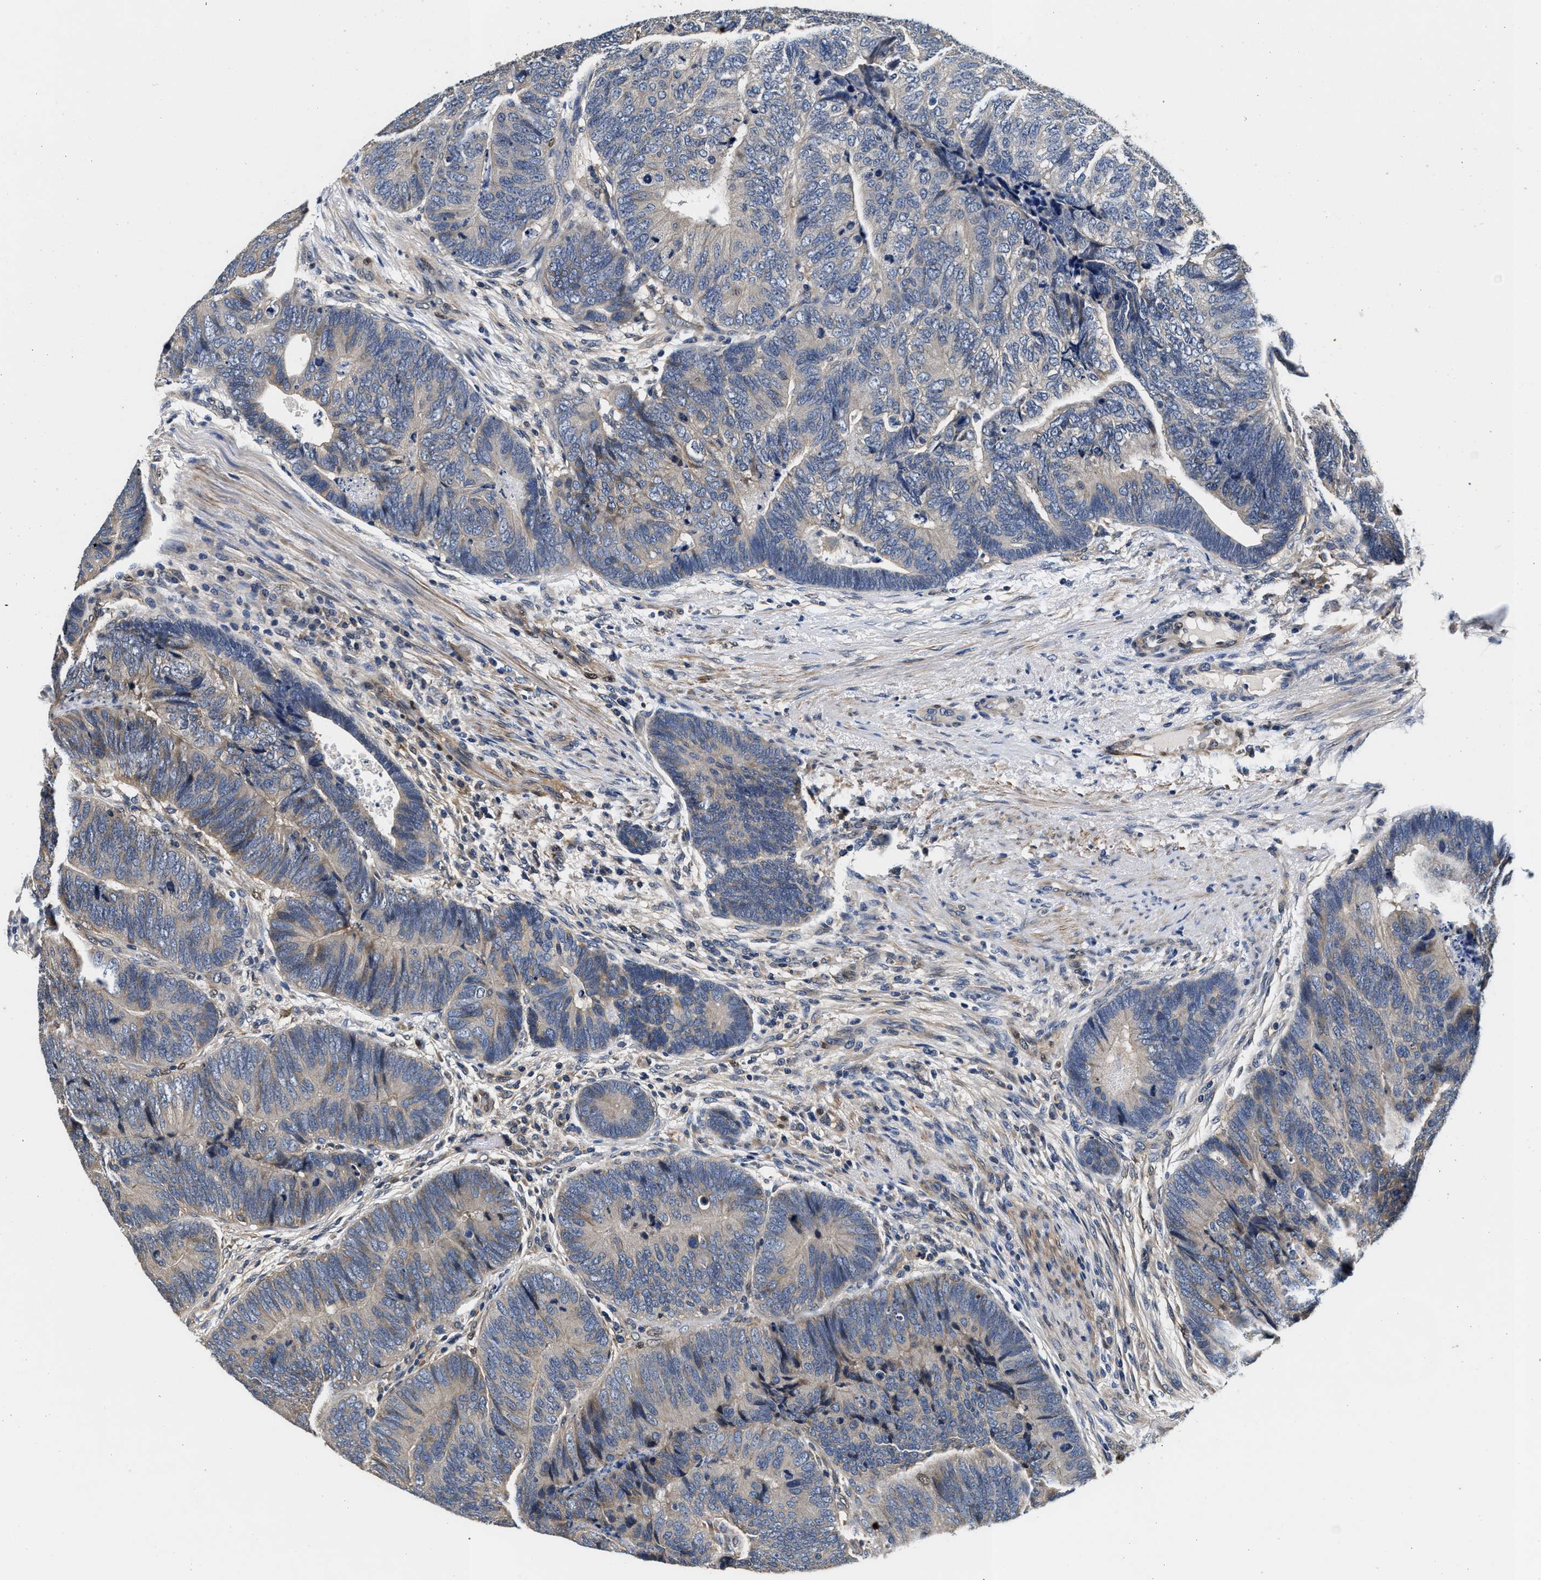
{"staining": {"intensity": "weak", "quantity": "25%-75%", "location": "cytoplasmic/membranous"}, "tissue": "colorectal cancer", "cell_type": "Tumor cells", "image_type": "cancer", "snomed": [{"axis": "morphology", "description": "Adenocarcinoma, NOS"}, {"axis": "topography", "description": "Colon"}], "caption": "Approximately 25%-75% of tumor cells in colorectal cancer display weak cytoplasmic/membranous protein expression as visualized by brown immunohistochemical staining.", "gene": "ANKIB1", "patient": {"sex": "female", "age": 67}}